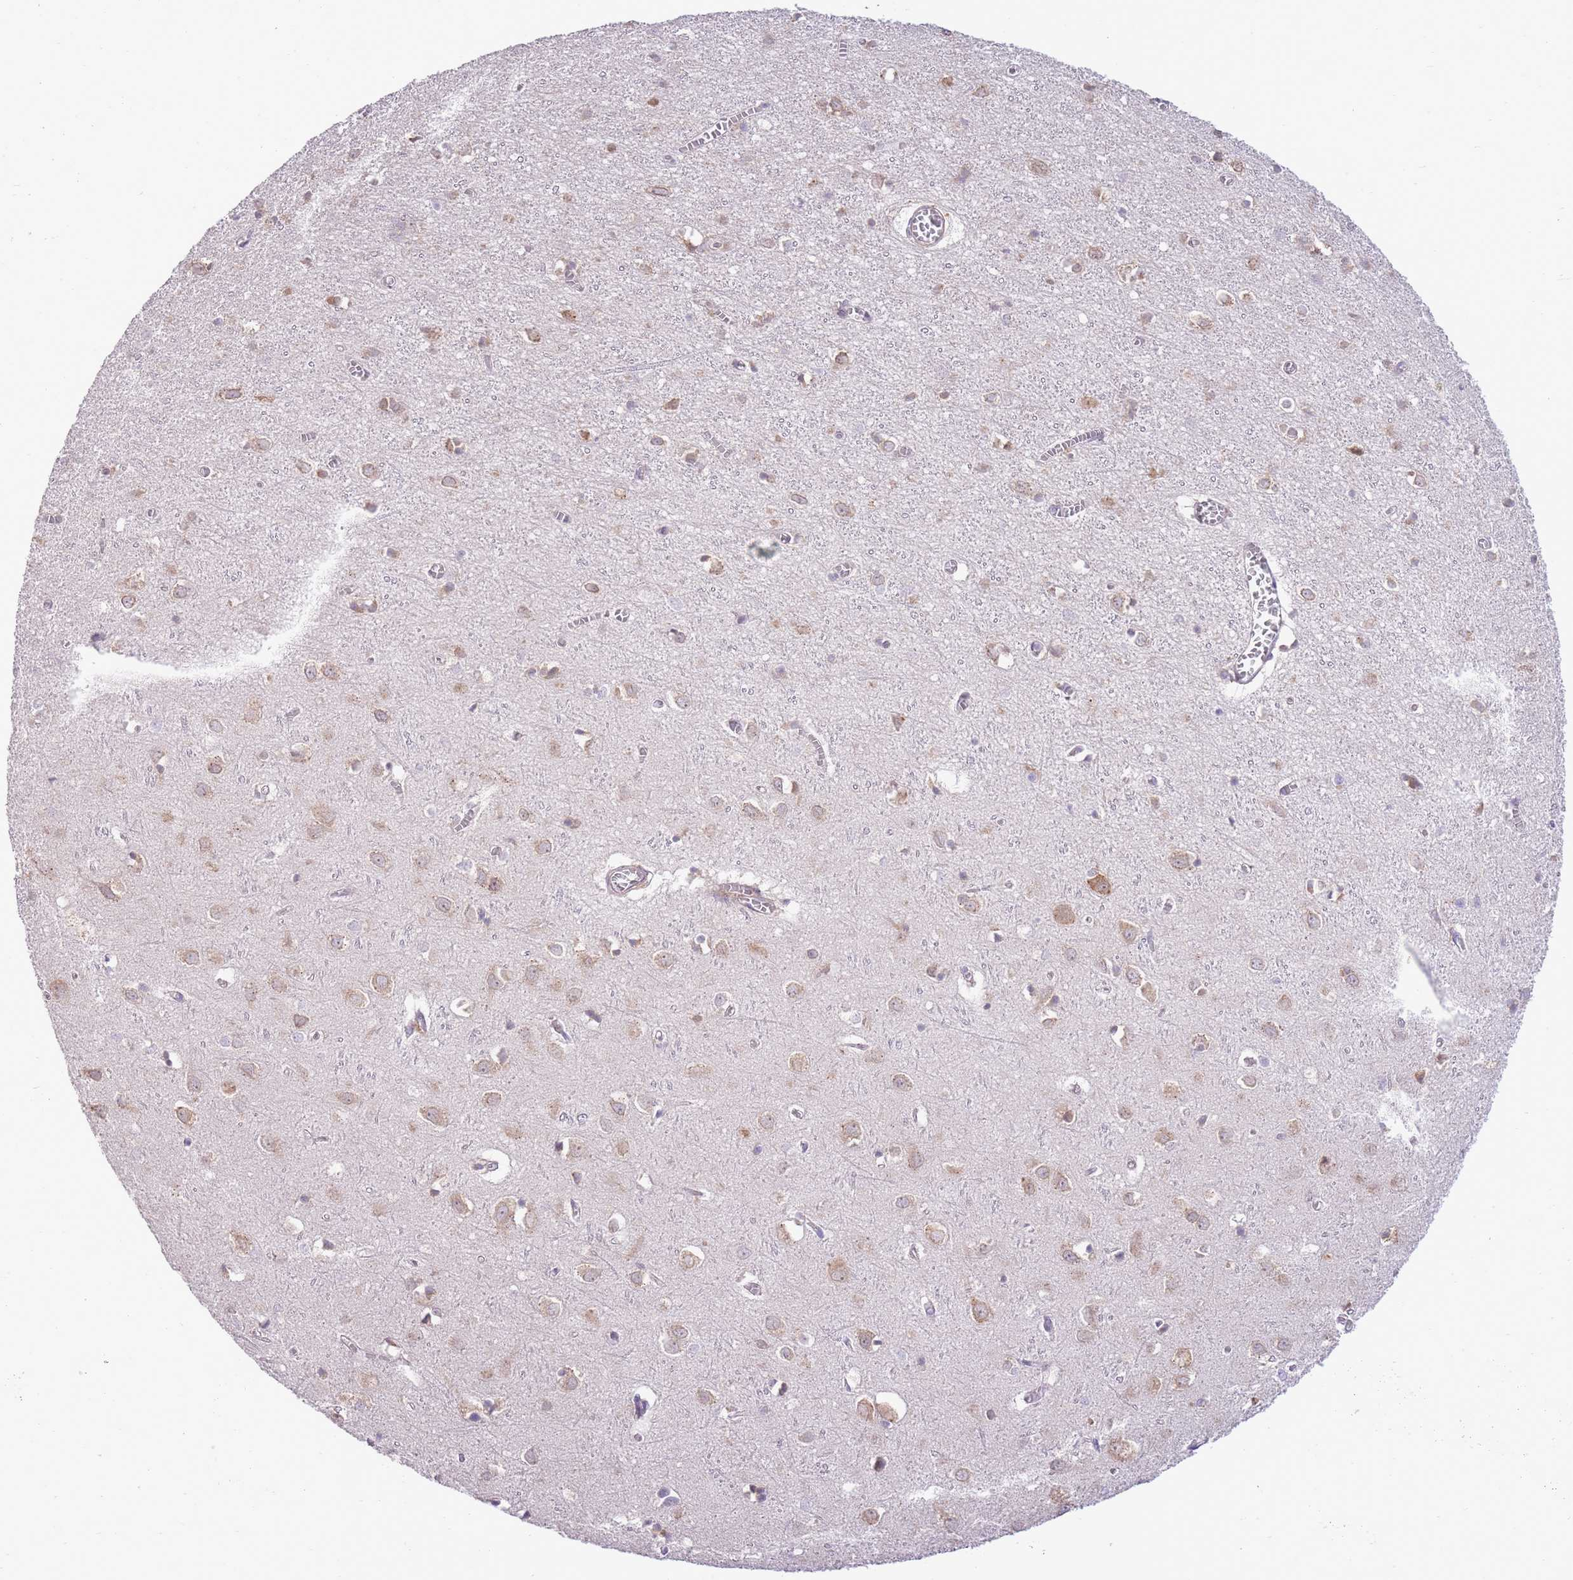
{"staining": {"intensity": "weak", "quantity": "<25%", "location": "cytoplasmic/membranous"}, "tissue": "cerebral cortex", "cell_type": "Endothelial cells", "image_type": "normal", "snomed": [{"axis": "morphology", "description": "Normal tissue, NOS"}, {"axis": "topography", "description": "Cerebral cortex"}], "caption": "The histopathology image reveals no significant staining in endothelial cells of cerebral cortex. The staining was performed using DAB to visualize the protein expression in brown, while the nuclei were stained in blue with hematoxylin (Magnification: 20x).", "gene": "EXOSC8", "patient": {"sex": "female", "age": 64}}